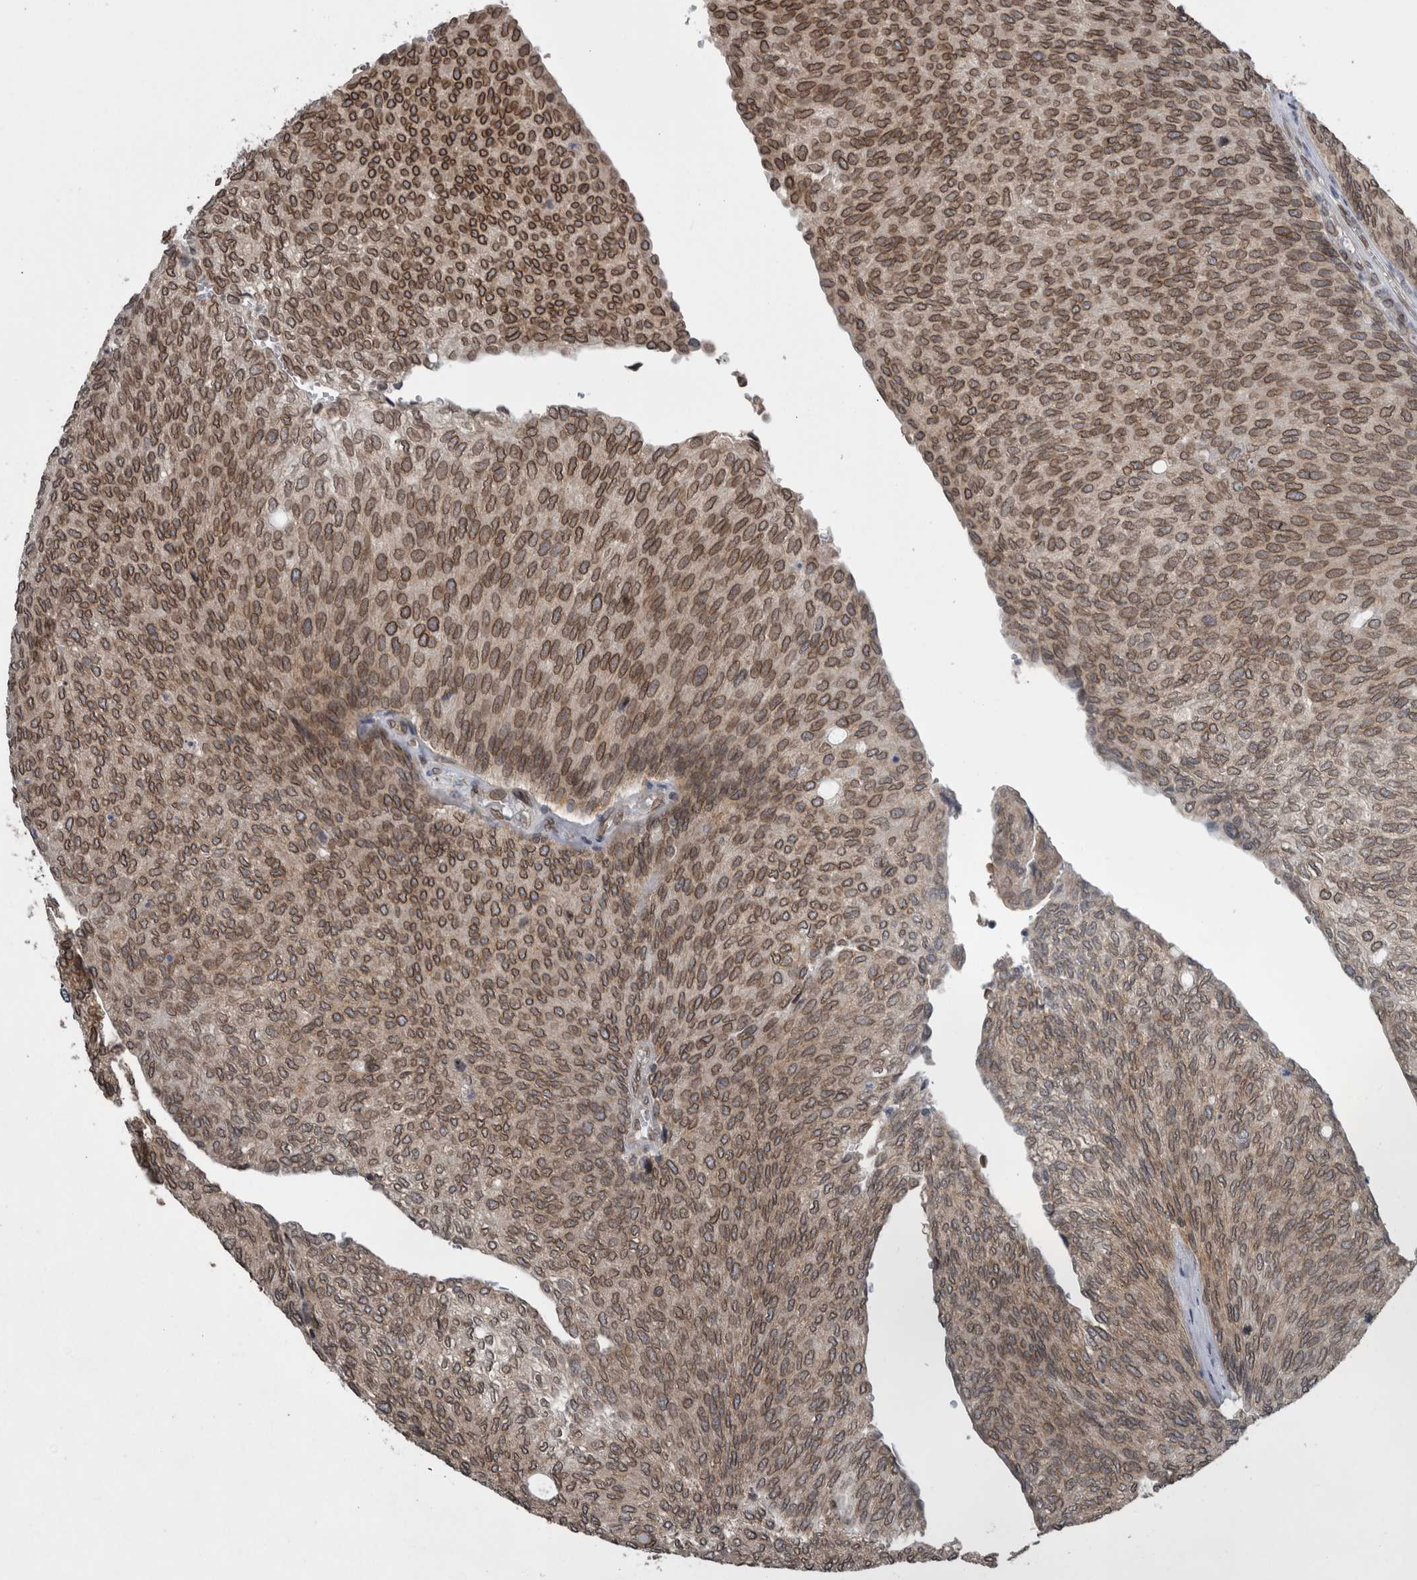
{"staining": {"intensity": "strong", "quantity": ">75%", "location": "cytoplasmic/membranous,nuclear"}, "tissue": "urothelial cancer", "cell_type": "Tumor cells", "image_type": "cancer", "snomed": [{"axis": "morphology", "description": "Urothelial carcinoma, Low grade"}, {"axis": "topography", "description": "Urinary bladder"}], "caption": "An image showing strong cytoplasmic/membranous and nuclear staining in approximately >75% of tumor cells in urothelial cancer, as visualized by brown immunohistochemical staining.", "gene": "RANBP2", "patient": {"sex": "female", "age": 79}}